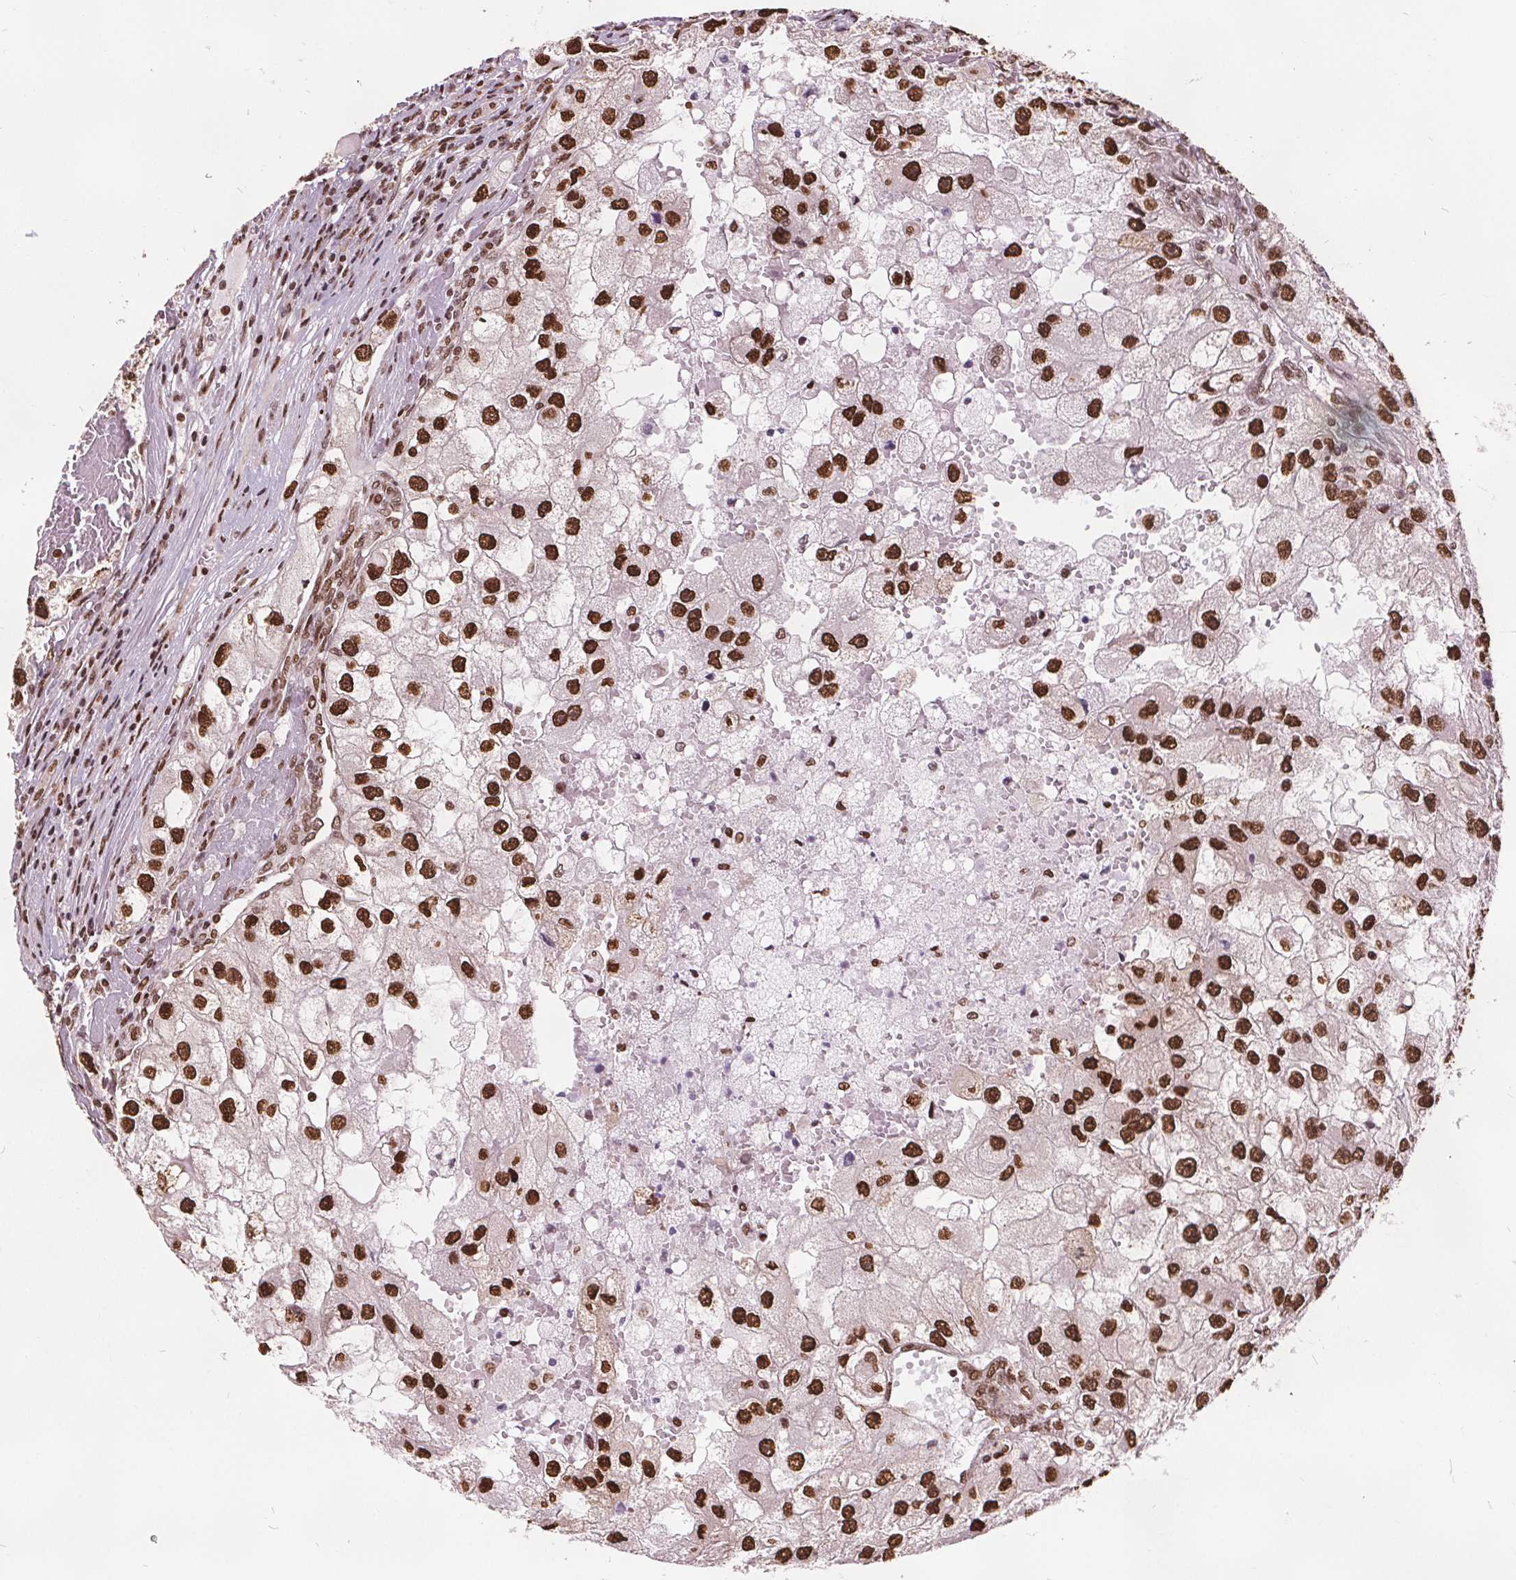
{"staining": {"intensity": "strong", "quantity": ">75%", "location": "nuclear"}, "tissue": "renal cancer", "cell_type": "Tumor cells", "image_type": "cancer", "snomed": [{"axis": "morphology", "description": "Adenocarcinoma, NOS"}, {"axis": "topography", "description": "Kidney"}], "caption": "A brown stain labels strong nuclear staining of a protein in renal cancer (adenocarcinoma) tumor cells. The staining is performed using DAB brown chromogen to label protein expression. The nuclei are counter-stained blue using hematoxylin.", "gene": "ISLR2", "patient": {"sex": "male", "age": 63}}